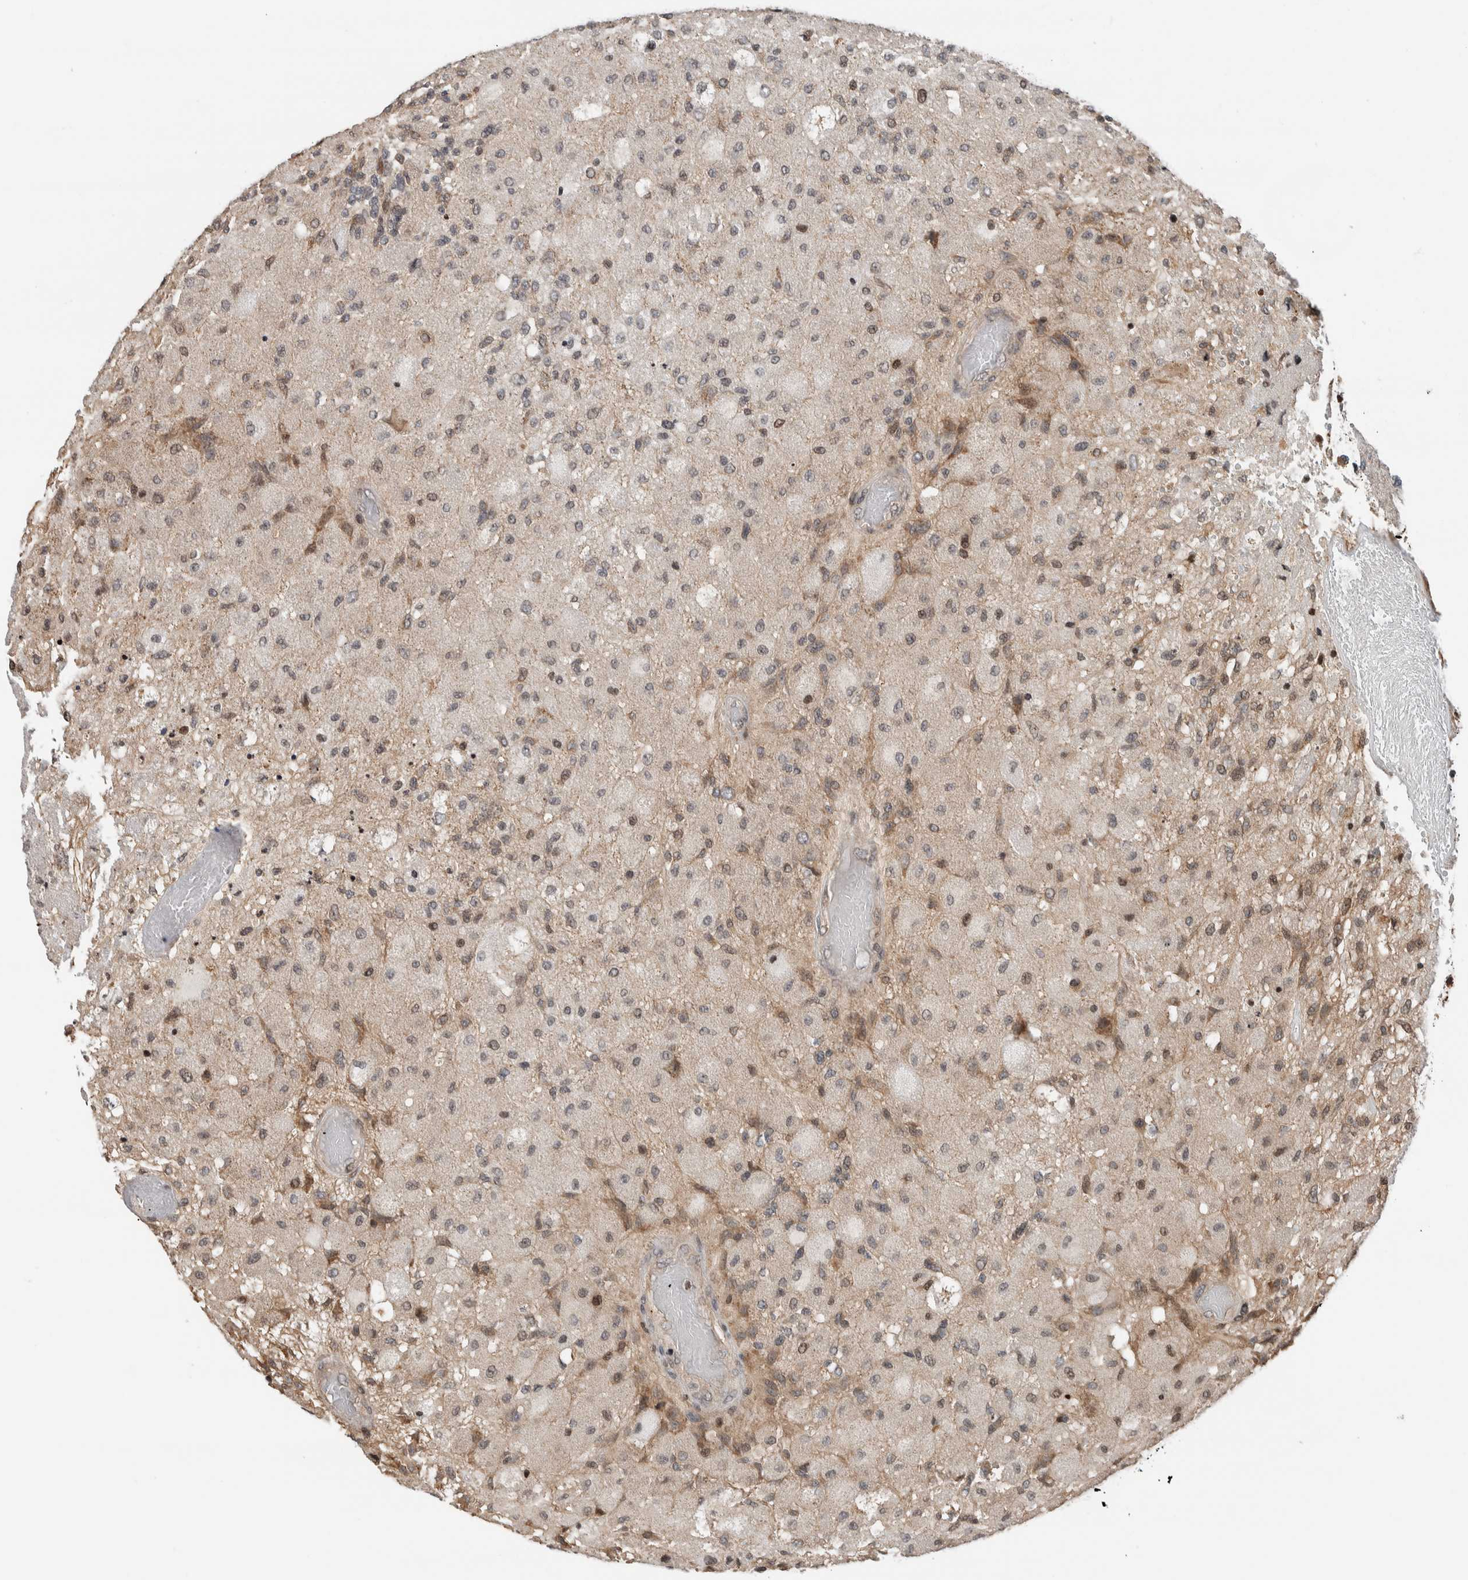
{"staining": {"intensity": "weak", "quantity": "25%-75%", "location": "nuclear"}, "tissue": "glioma", "cell_type": "Tumor cells", "image_type": "cancer", "snomed": [{"axis": "morphology", "description": "Normal tissue, NOS"}, {"axis": "morphology", "description": "Glioma, malignant, High grade"}, {"axis": "topography", "description": "Cerebral cortex"}], "caption": "A histopathology image of malignant glioma (high-grade) stained for a protein demonstrates weak nuclear brown staining in tumor cells. (brown staining indicates protein expression, while blue staining denotes nuclei).", "gene": "NPLOC4", "patient": {"sex": "male", "age": 77}}